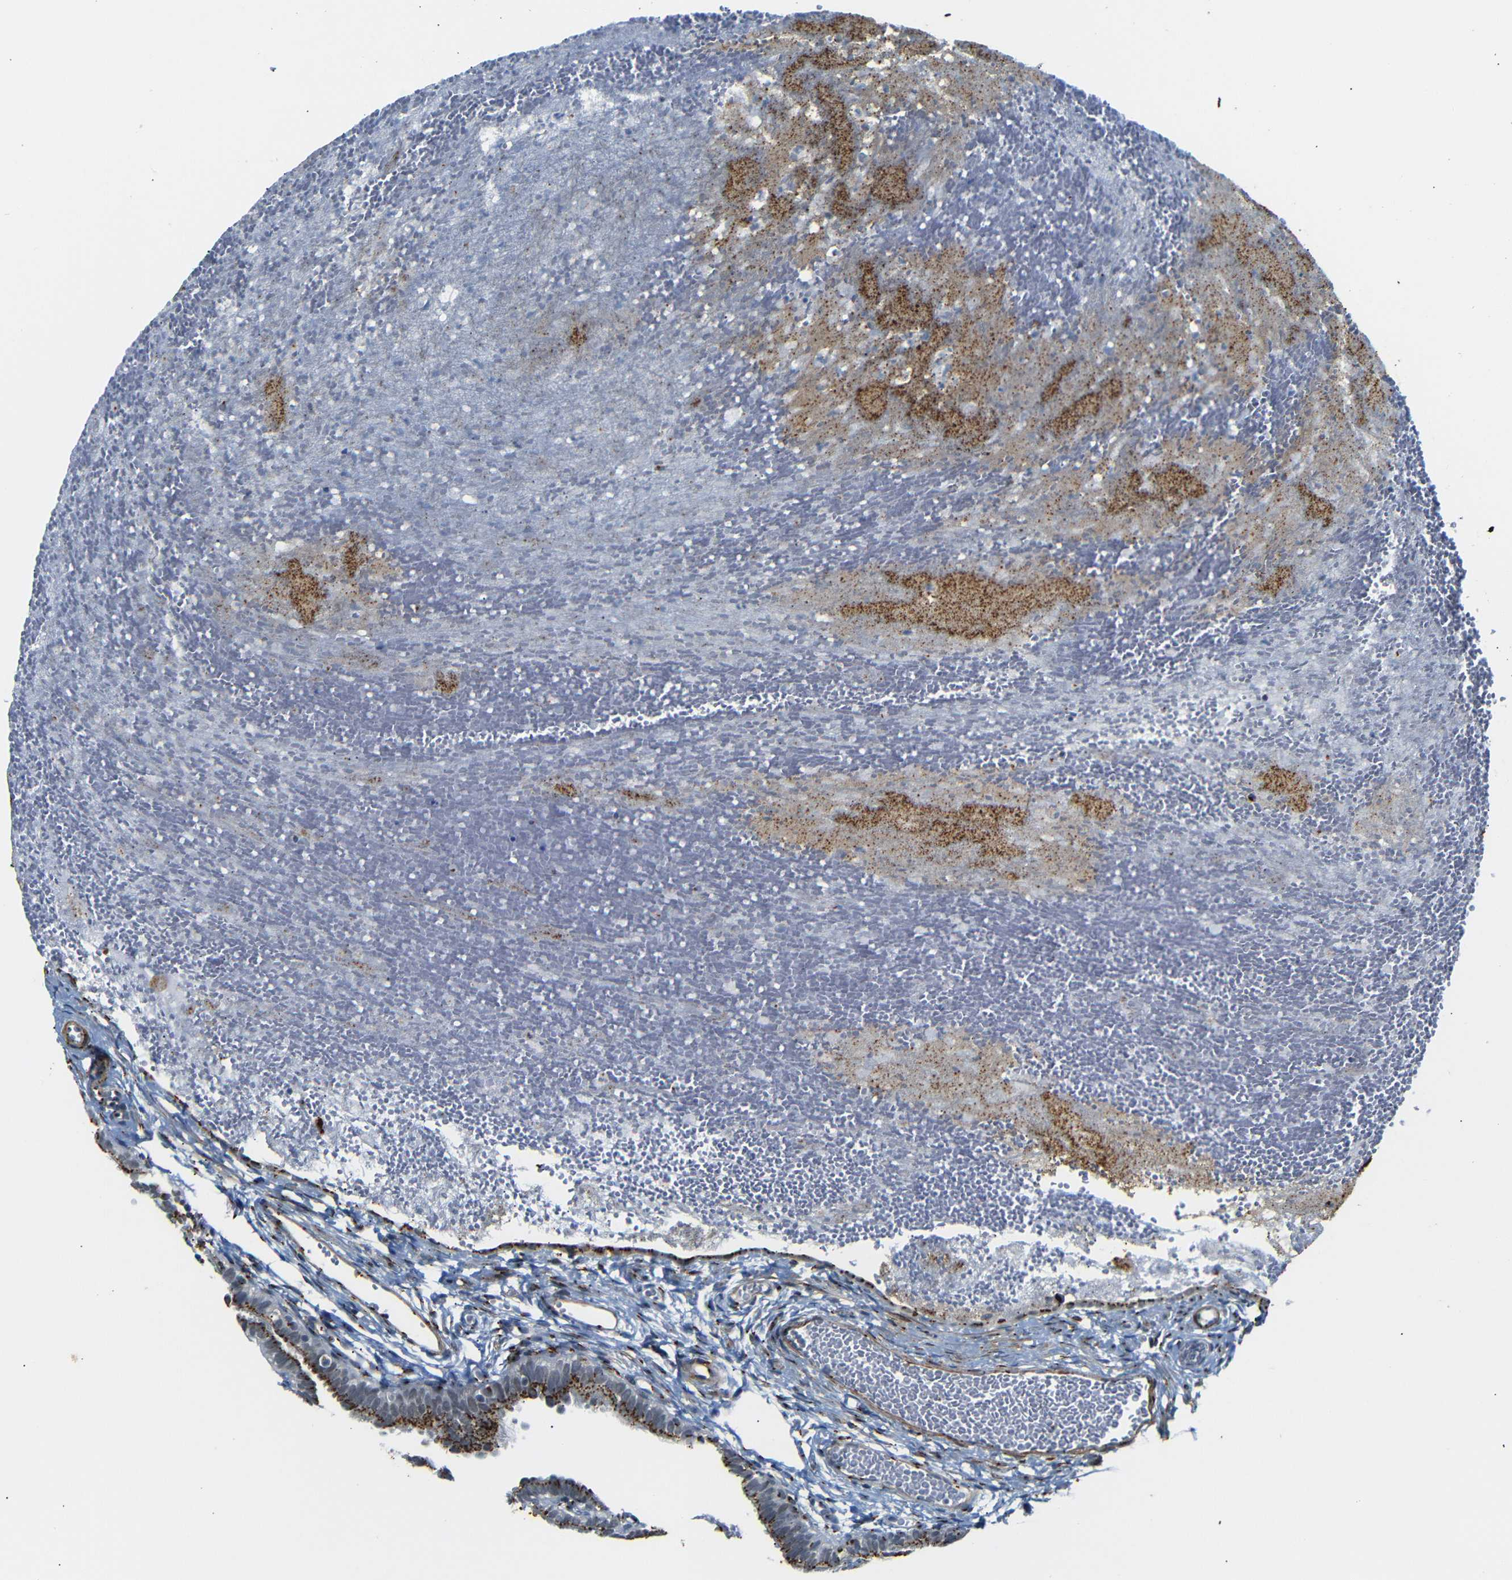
{"staining": {"intensity": "strong", "quantity": ">75%", "location": "cytoplasmic/membranous"}, "tissue": "fallopian tube", "cell_type": "Glandular cells", "image_type": "normal", "snomed": [{"axis": "morphology", "description": "Normal tissue, NOS"}, {"axis": "topography", "description": "Fallopian tube"}, {"axis": "topography", "description": "Placenta"}], "caption": "A brown stain labels strong cytoplasmic/membranous staining of a protein in glandular cells of unremarkable fallopian tube. (DAB (3,3'-diaminobenzidine) IHC, brown staining for protein, blue staining for nuclei).", "gene": "TGOLN2", "patient": {"sex": "female", "age": 34}}